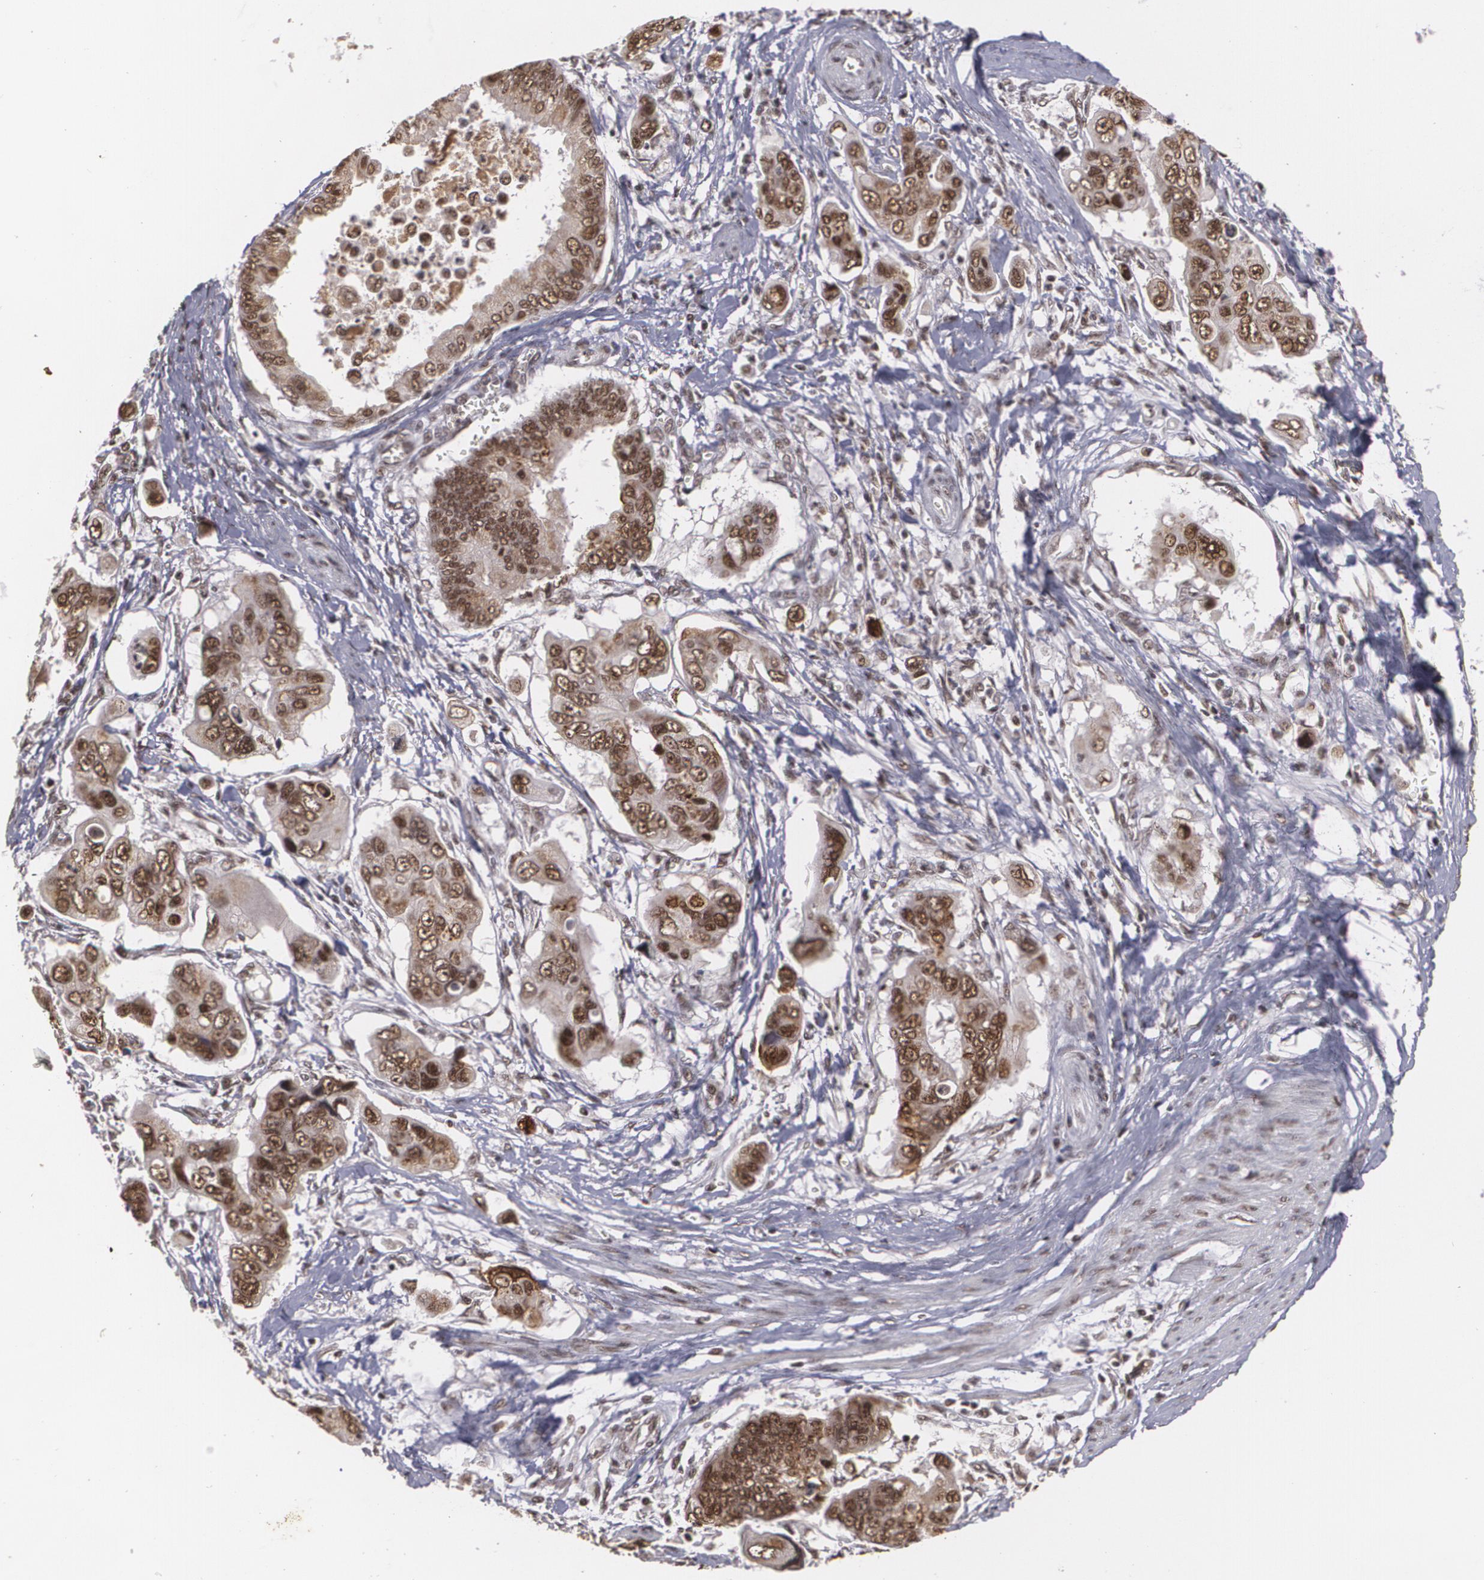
{"staining": {"intensity": "moderate", "quantity": ">75%", "location": "nuclear"}, "tissue": "stomach cancer", "cell_type": "Tumor cells", "image_type": "cancer", "snomed": [{"axis": "morphology", "description": "Adenocarcinoma, NOS"}, {"axis": "topography", "description": "Stomach, upper"}], "caption": "An image of human stomach adenocarcinoma stained for a protein exhibits moderate nuclear brown staining in tumor cells.", "gene": "RXRB", "patient": {"sex": "male", "age": 80}}